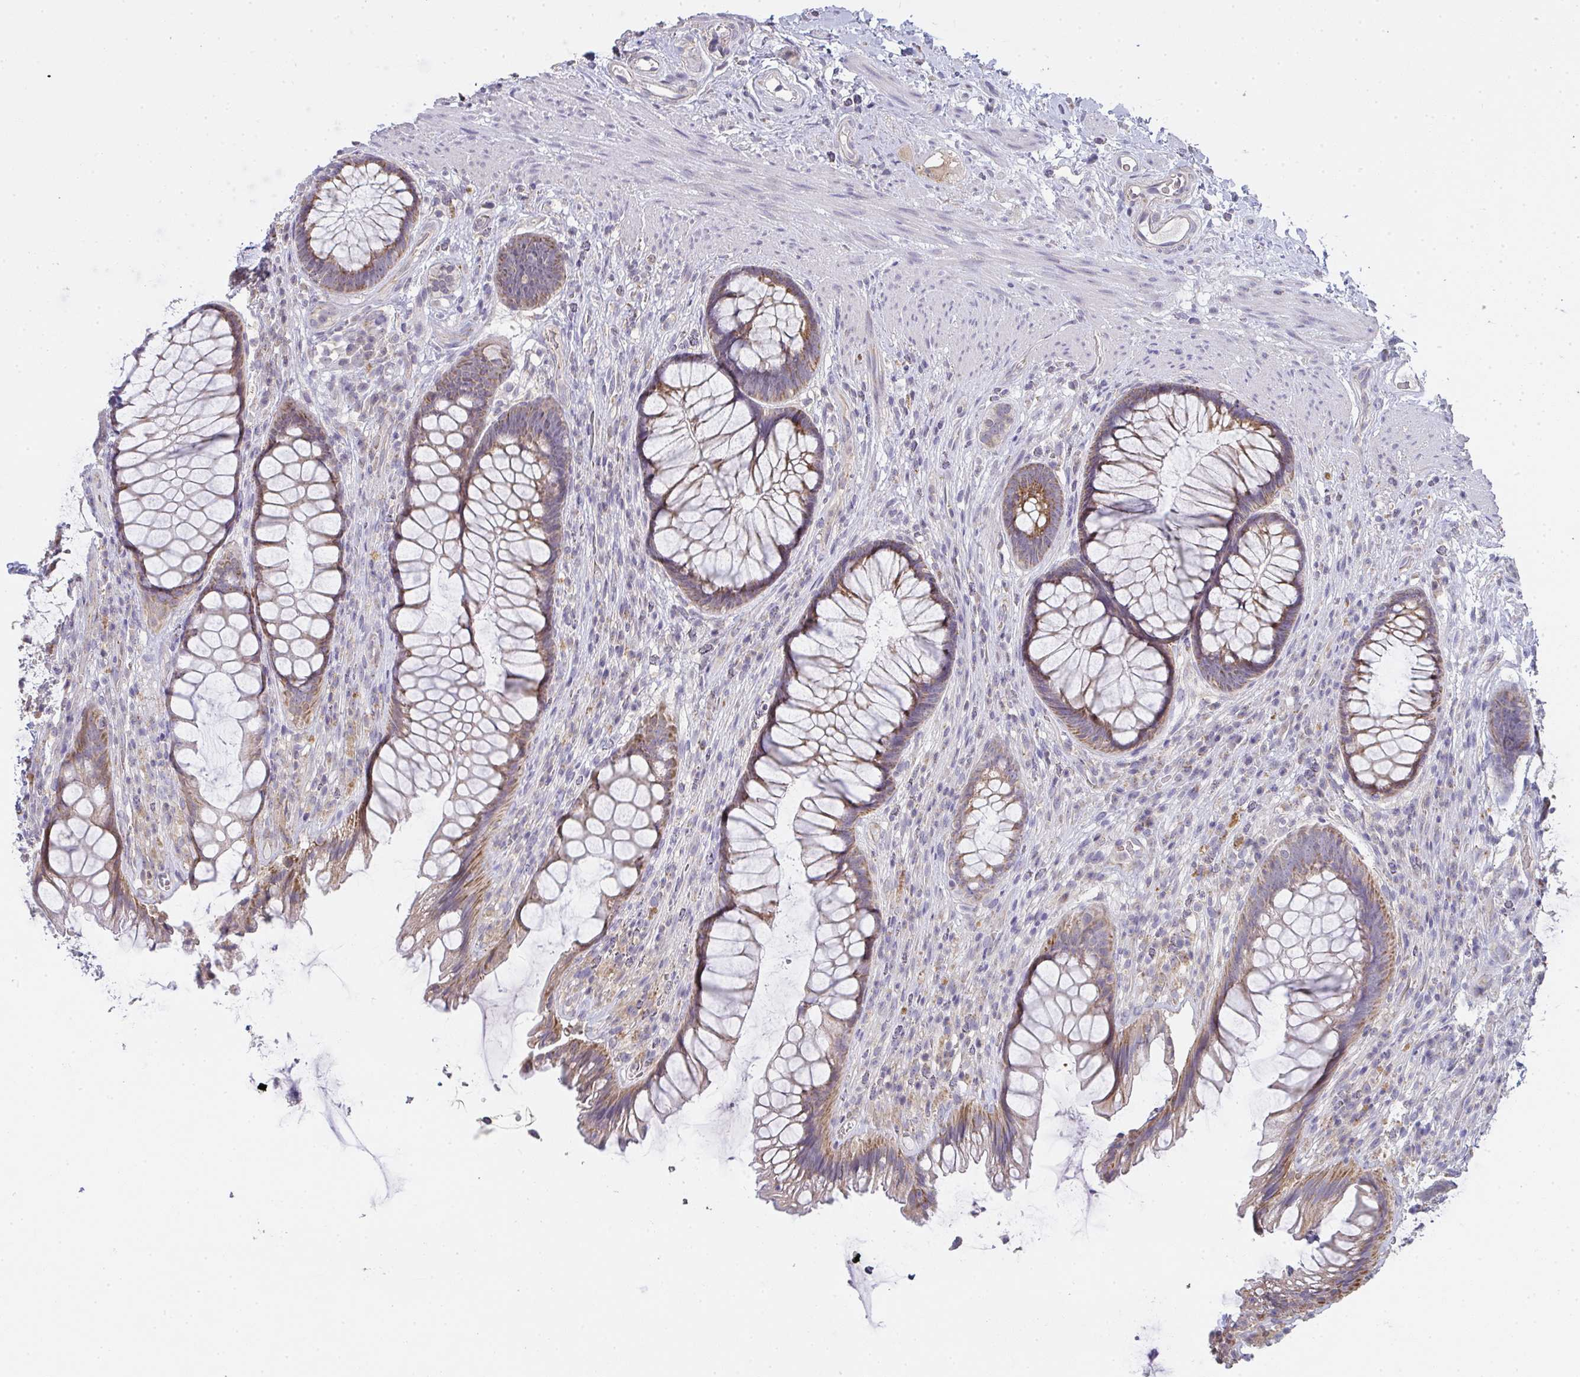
{"staining": {"intensity": "moderate", "quantity": ">75%", "location": "cytoplasmic/membranous"}, "tissue": "rectum", "cell_type": "Glandular cells", "image_type": "normal", "snomed": [{"axis": "morphology", "description": "Normal tissue, NOS"}, {"axis": "topography", "description": "Rectum"}], "caption": "Brown immunohistochemical staining in benign human rectum demonstrates moderate cytoplasmic/membranous staining in approximately >75% of glandular cells. Immunohistochemistry (ihc) stains the protein of interest in brown and the nuclei are stained blue.", "gene": "TMEM219", "patient": {"sex": "male", "age": 53}}